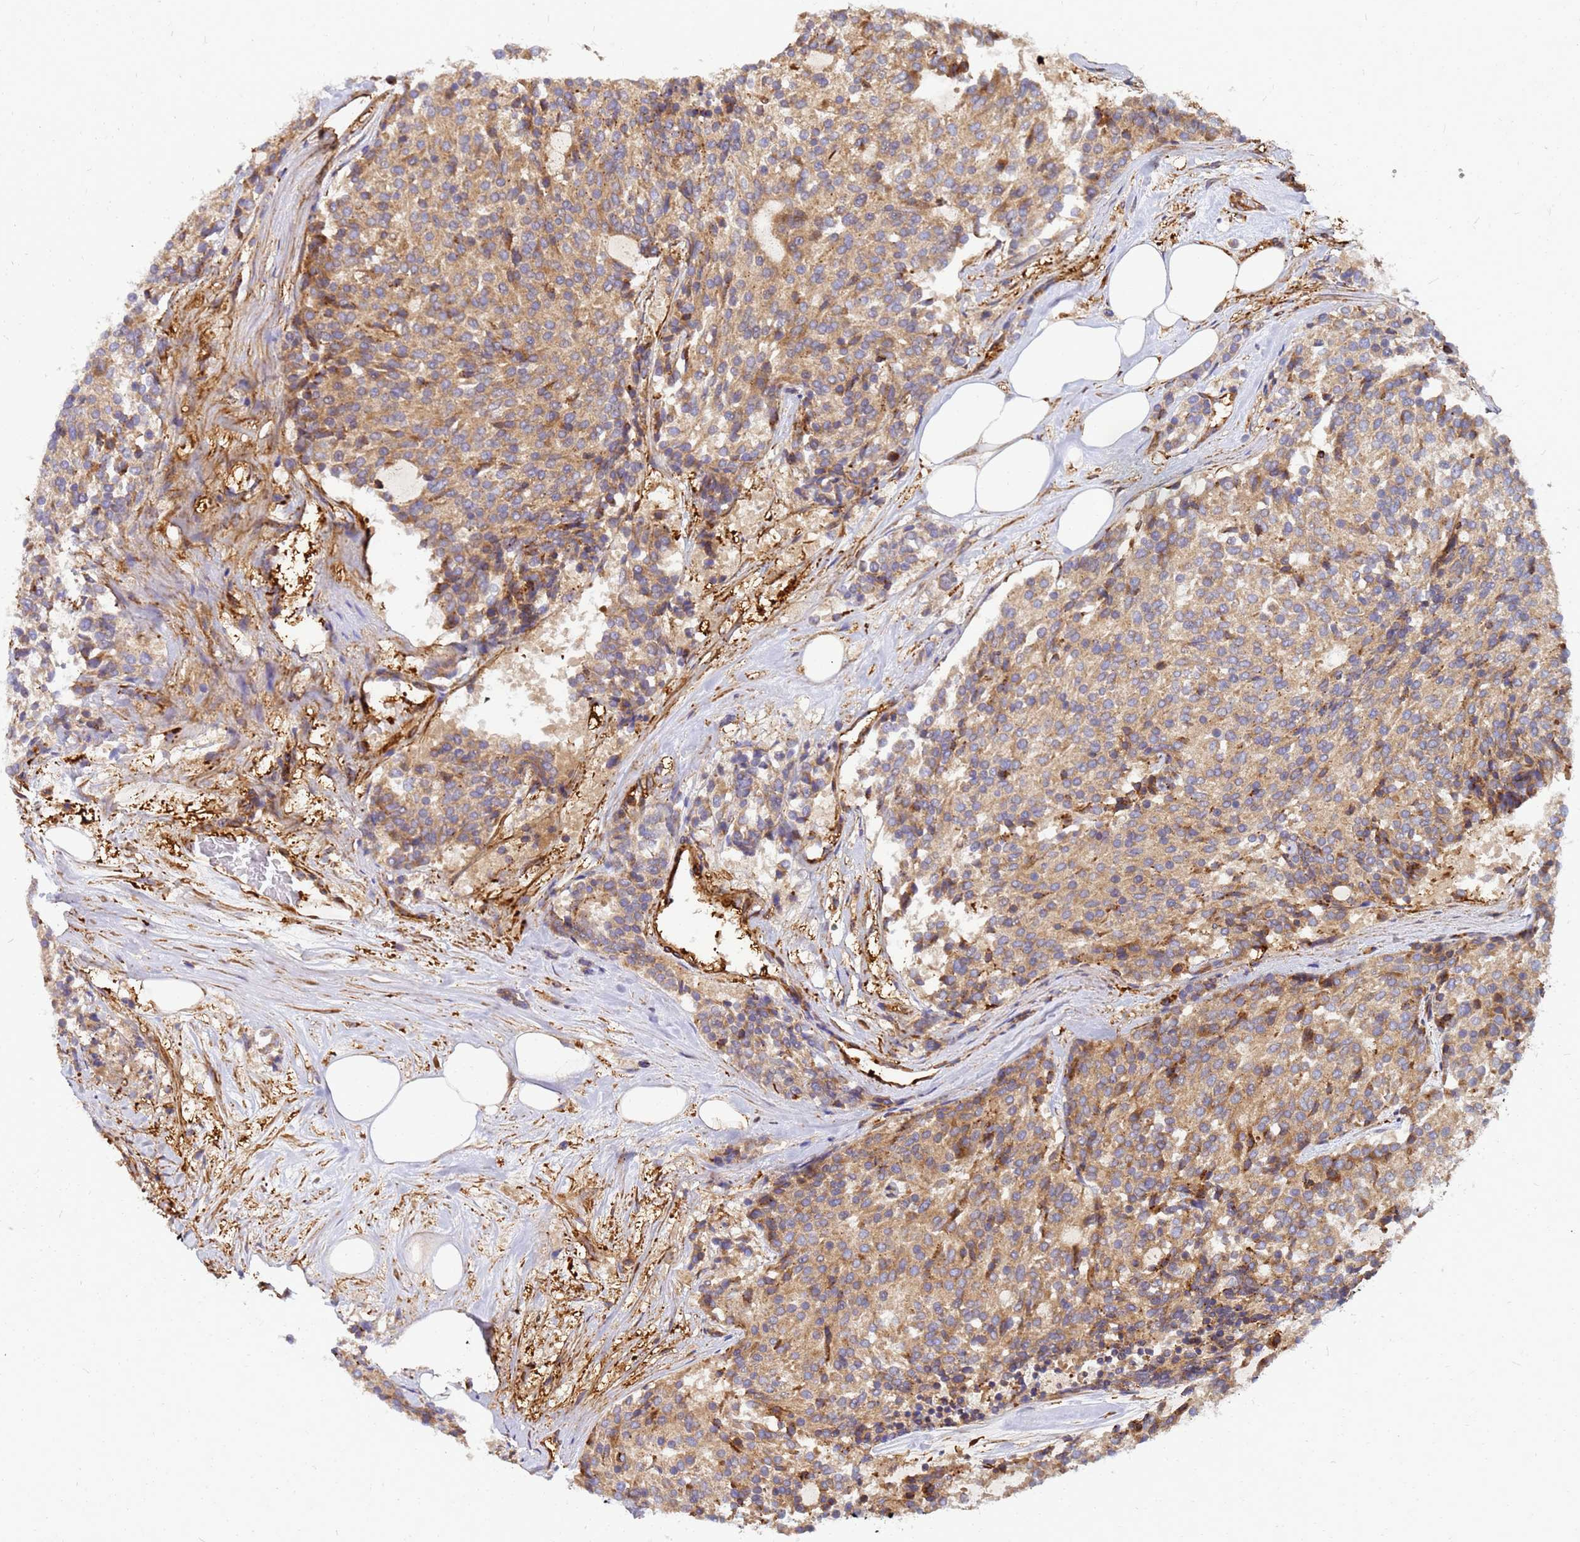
{"staining": {"intensity": "weak", "quantity": ">75%", "location": "cytoplasmic/membranous"}, "tissue": "carcinoid", "cell_type": "Tumor cells", "image_type": "cancer", "snomed": [{"axis": "morphology", "description": "Carcinoid, malignant, NOS"}, {"axis": "topography", "description": "Pancreas"}], "caption": "IHC (DAB) staining of carcinoid shows weak cytoplasmic/membranous protein expression in about >75% of tumor cells. (Stains: DAB (3,3'-diaminobenzidine) in brown, nuclei in blue, Microscopy: brightfield microscopy at high magnification).", "gene": "C2CD5", "patient": {"sex": "female", "age": 54}}